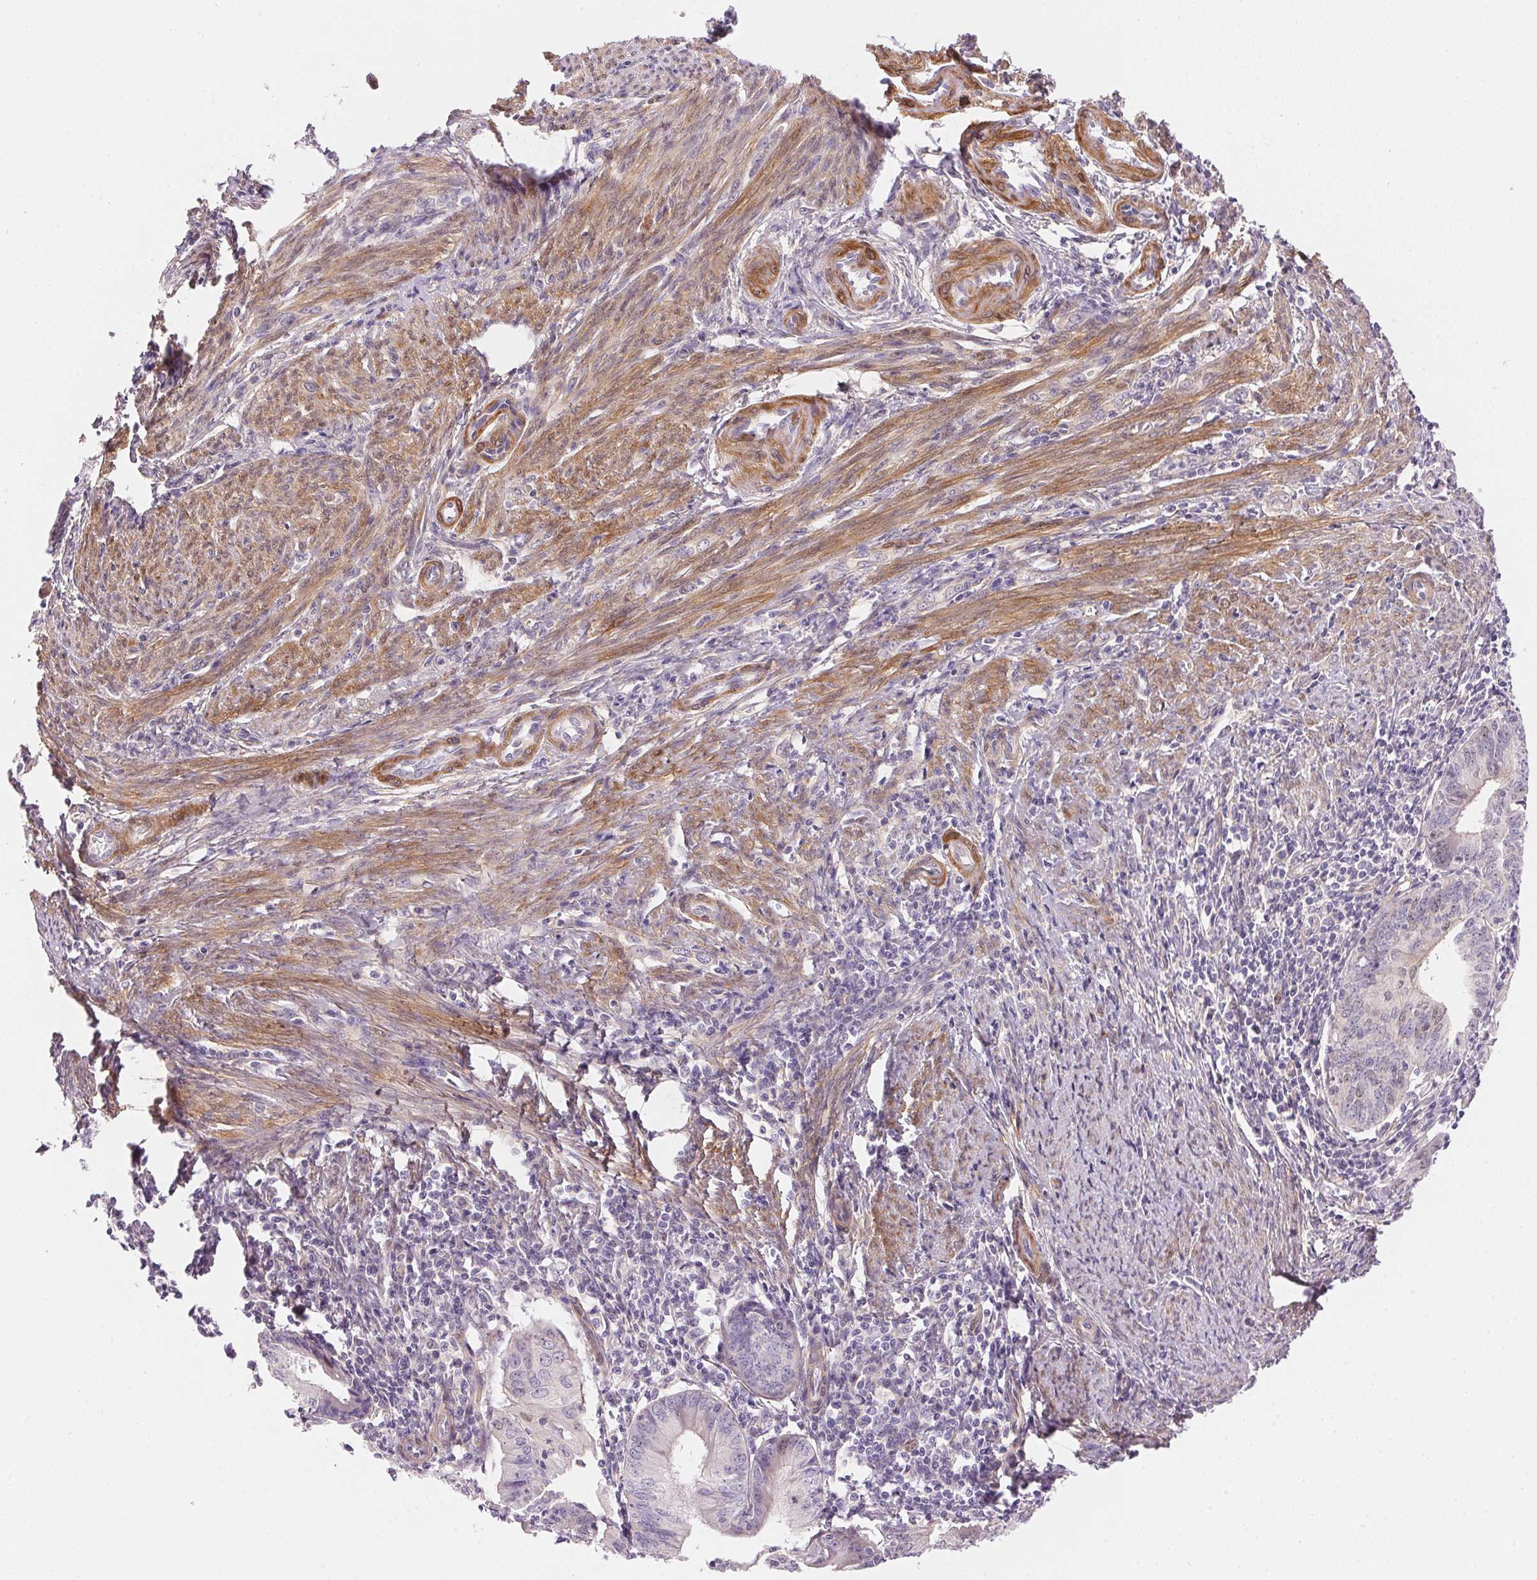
{"staining": {"intensity": "moderate", "quantity": "<25%", "location": "nuclear"}, "tissue": "endometrial cancer", "cell_type": "Tumor cells", "image_type": "cancer", "snomed": [{"axis": "morphology", "description": "Adenocarcinoma, NOS"}, {"axis": "topography", "description": "Endometrium"}], "caption": "Protein positivity by immunohistochemistry (IHC) displays moderate nuclear positivity in about <25% of tumor cells in endometrial cancer (adenocarcinoma). Nuclei are stained in blue.", "gene": "SMTN", "patient": {"sex": "female", "age": 60}}